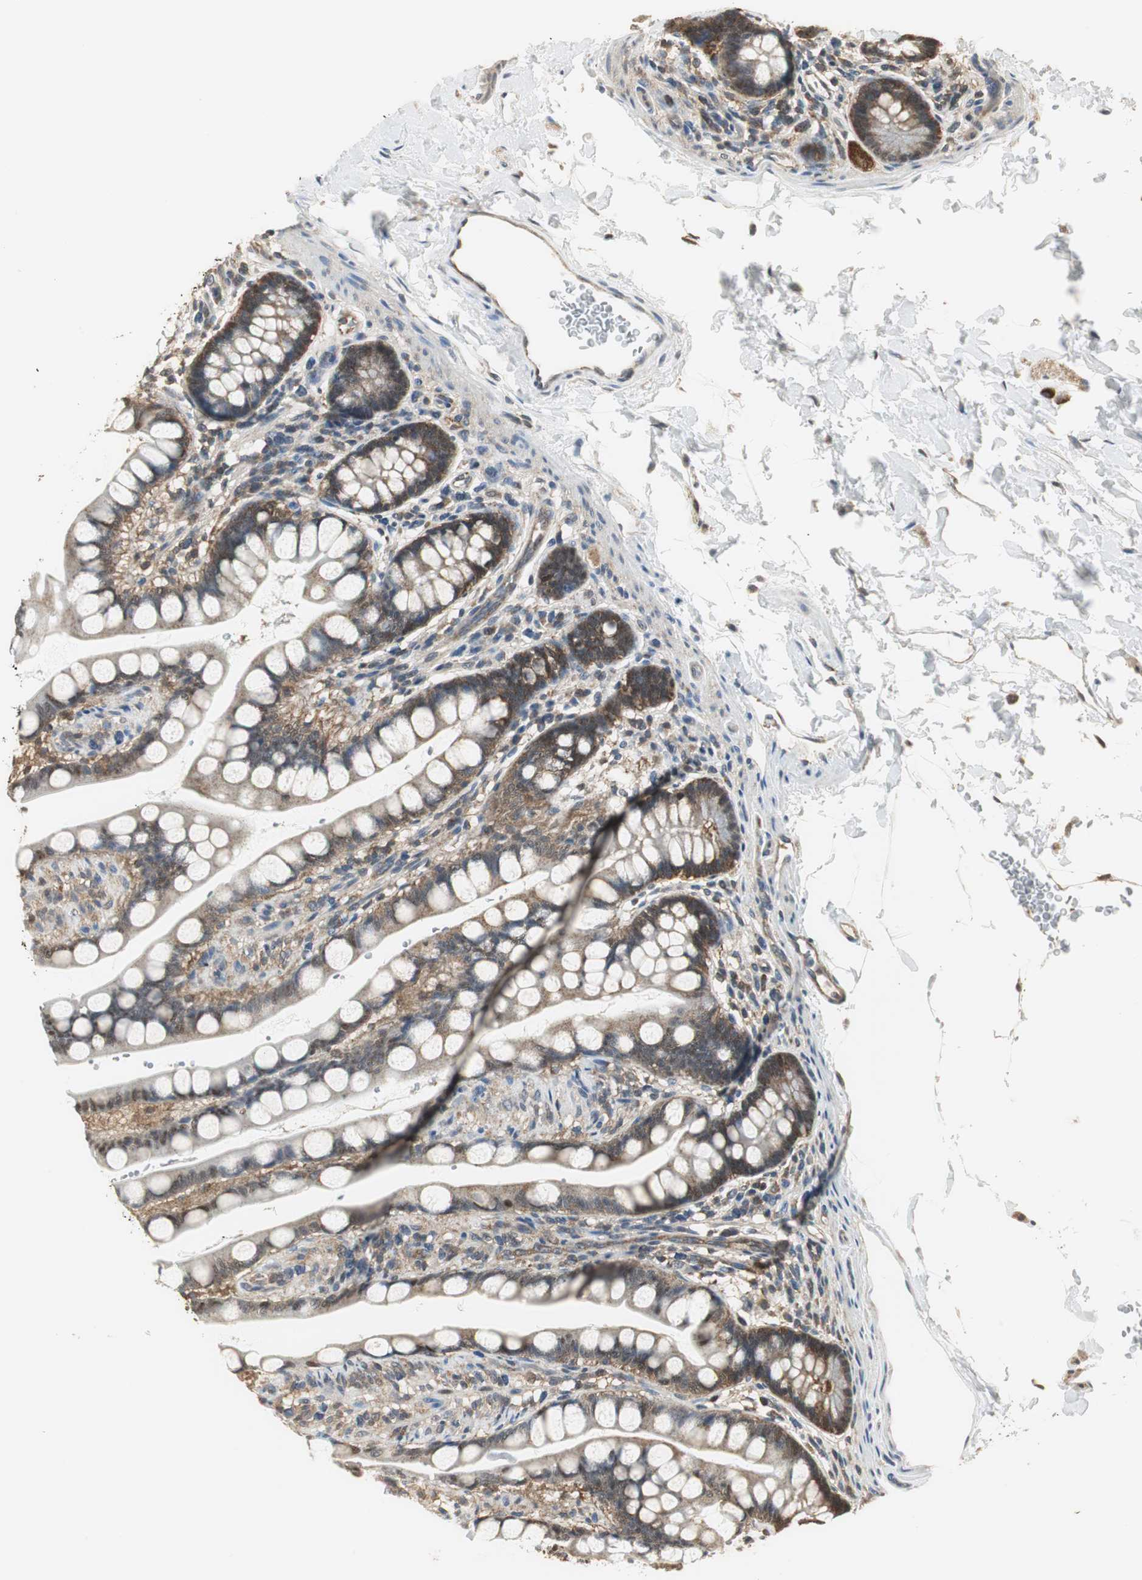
{"staining": {"intensity": "weak", "quantity": ">75%", "location": "cytoplasmic/membranous"}, "tissue": "small intestine", "cell_type": "Glandular cells", "image_type": "normal", "snomed": [{"axis": "morphology", "description": "Normal tissue, NOS"}, {"axis": "topography", "description": "Small intestine"}], "caption": "Human small intestine stained with a brown dye displays weak cytoplasmic/membranous positive staining in about >75% of glandular cells.", "gene": "CCT5", "patient": {"sex": "female", "age": 58}}